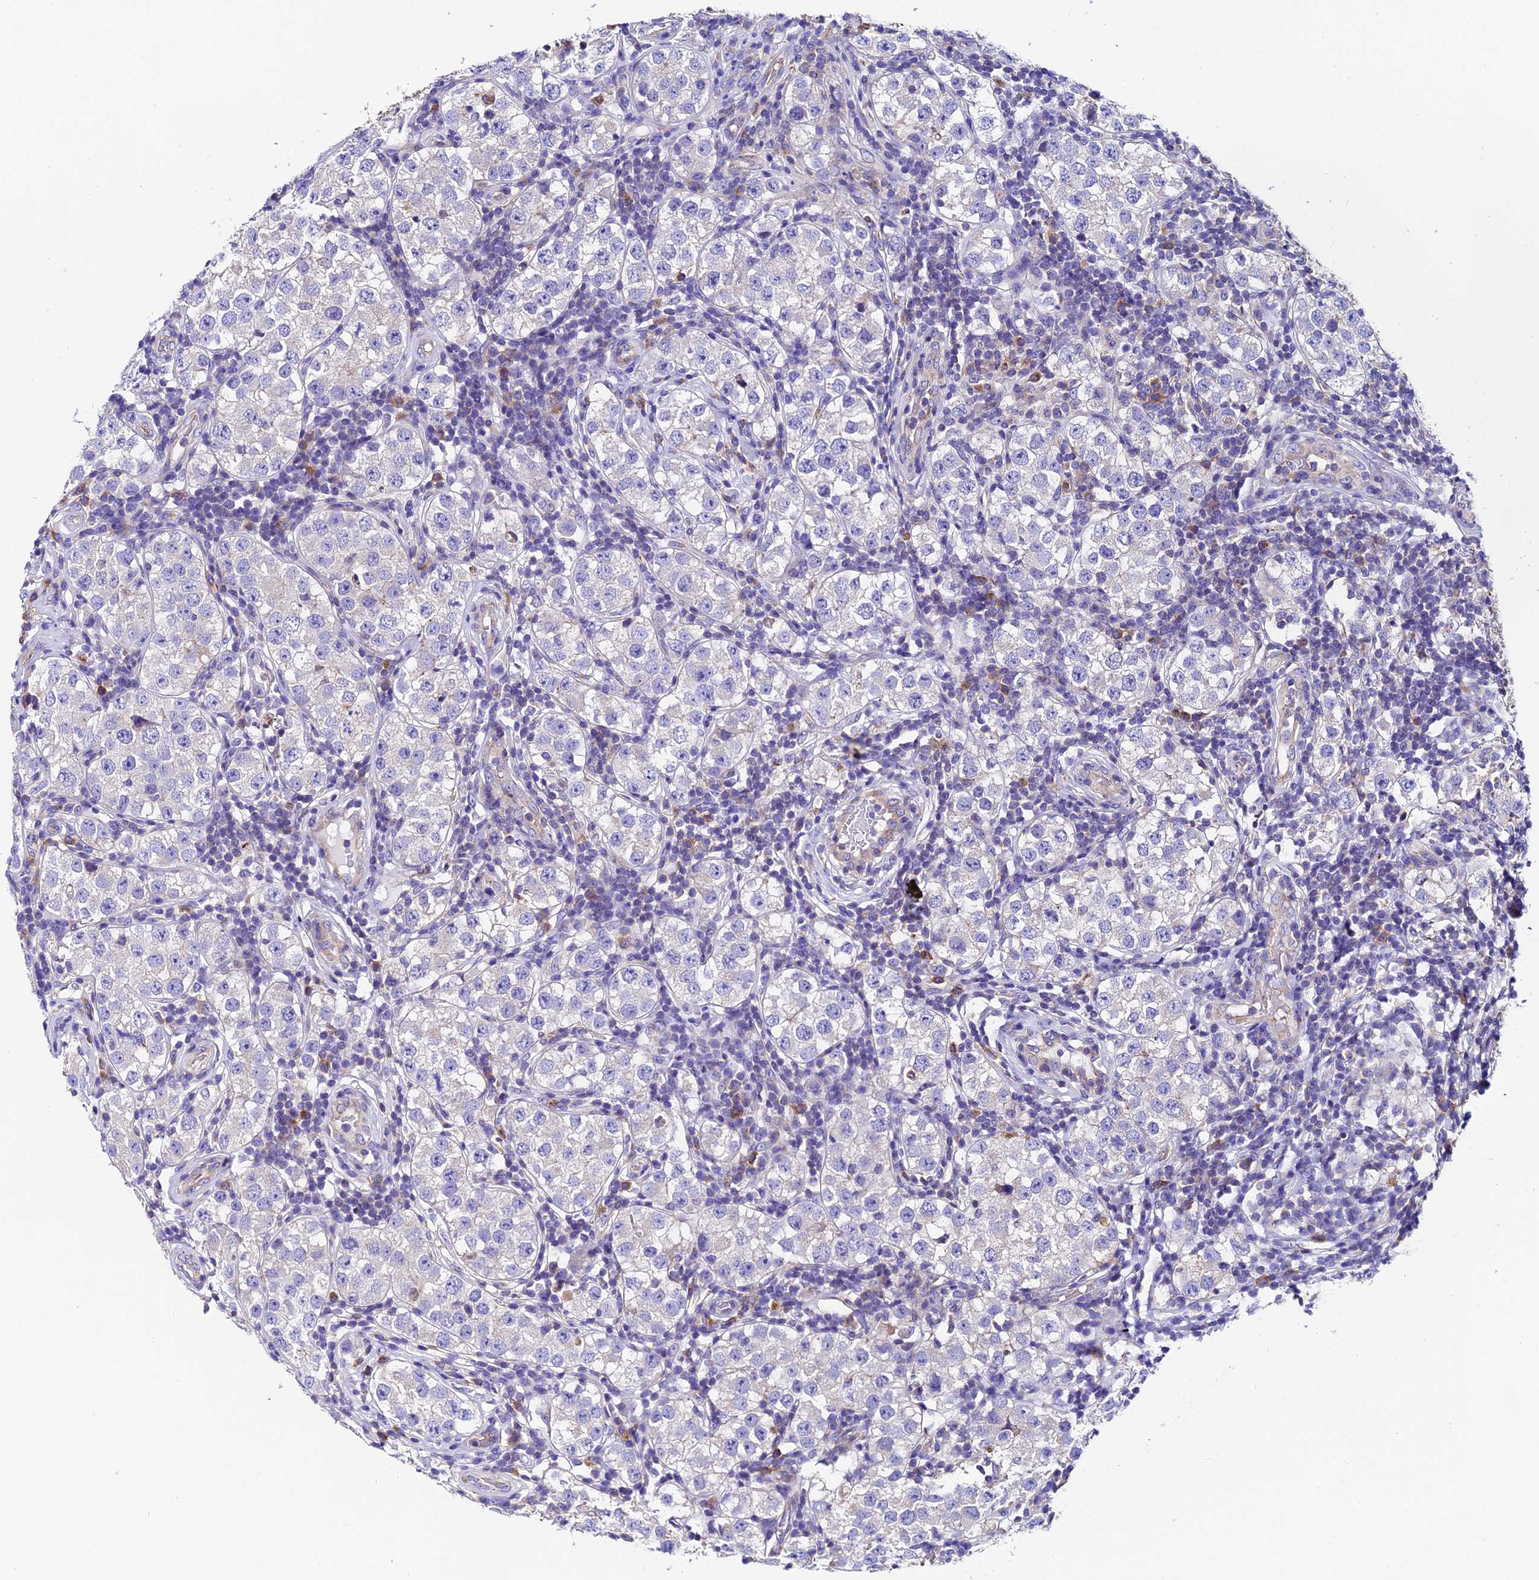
{"staining": {"intensity": "negative", "quantity": "none", "location": "none"}, "tissue": "testis cancer", "cell_type": "Tumor cells", "image_type": "cancer", "snomed": [{"axis": "morphology", "description": "Seminoma, NOS"}, {"axis": "topography", "description": "Testis"}], "caption": "A high-resolution photomicrograph shows immunohistochemistry (IHC) staining of testis seminoma, which exhibits no significant positivity in tumor cells. (IHC, brightfield microscopy, high magnification).", "gene": "COMTD1", "patient": {"sex": "male", "age": 34}}